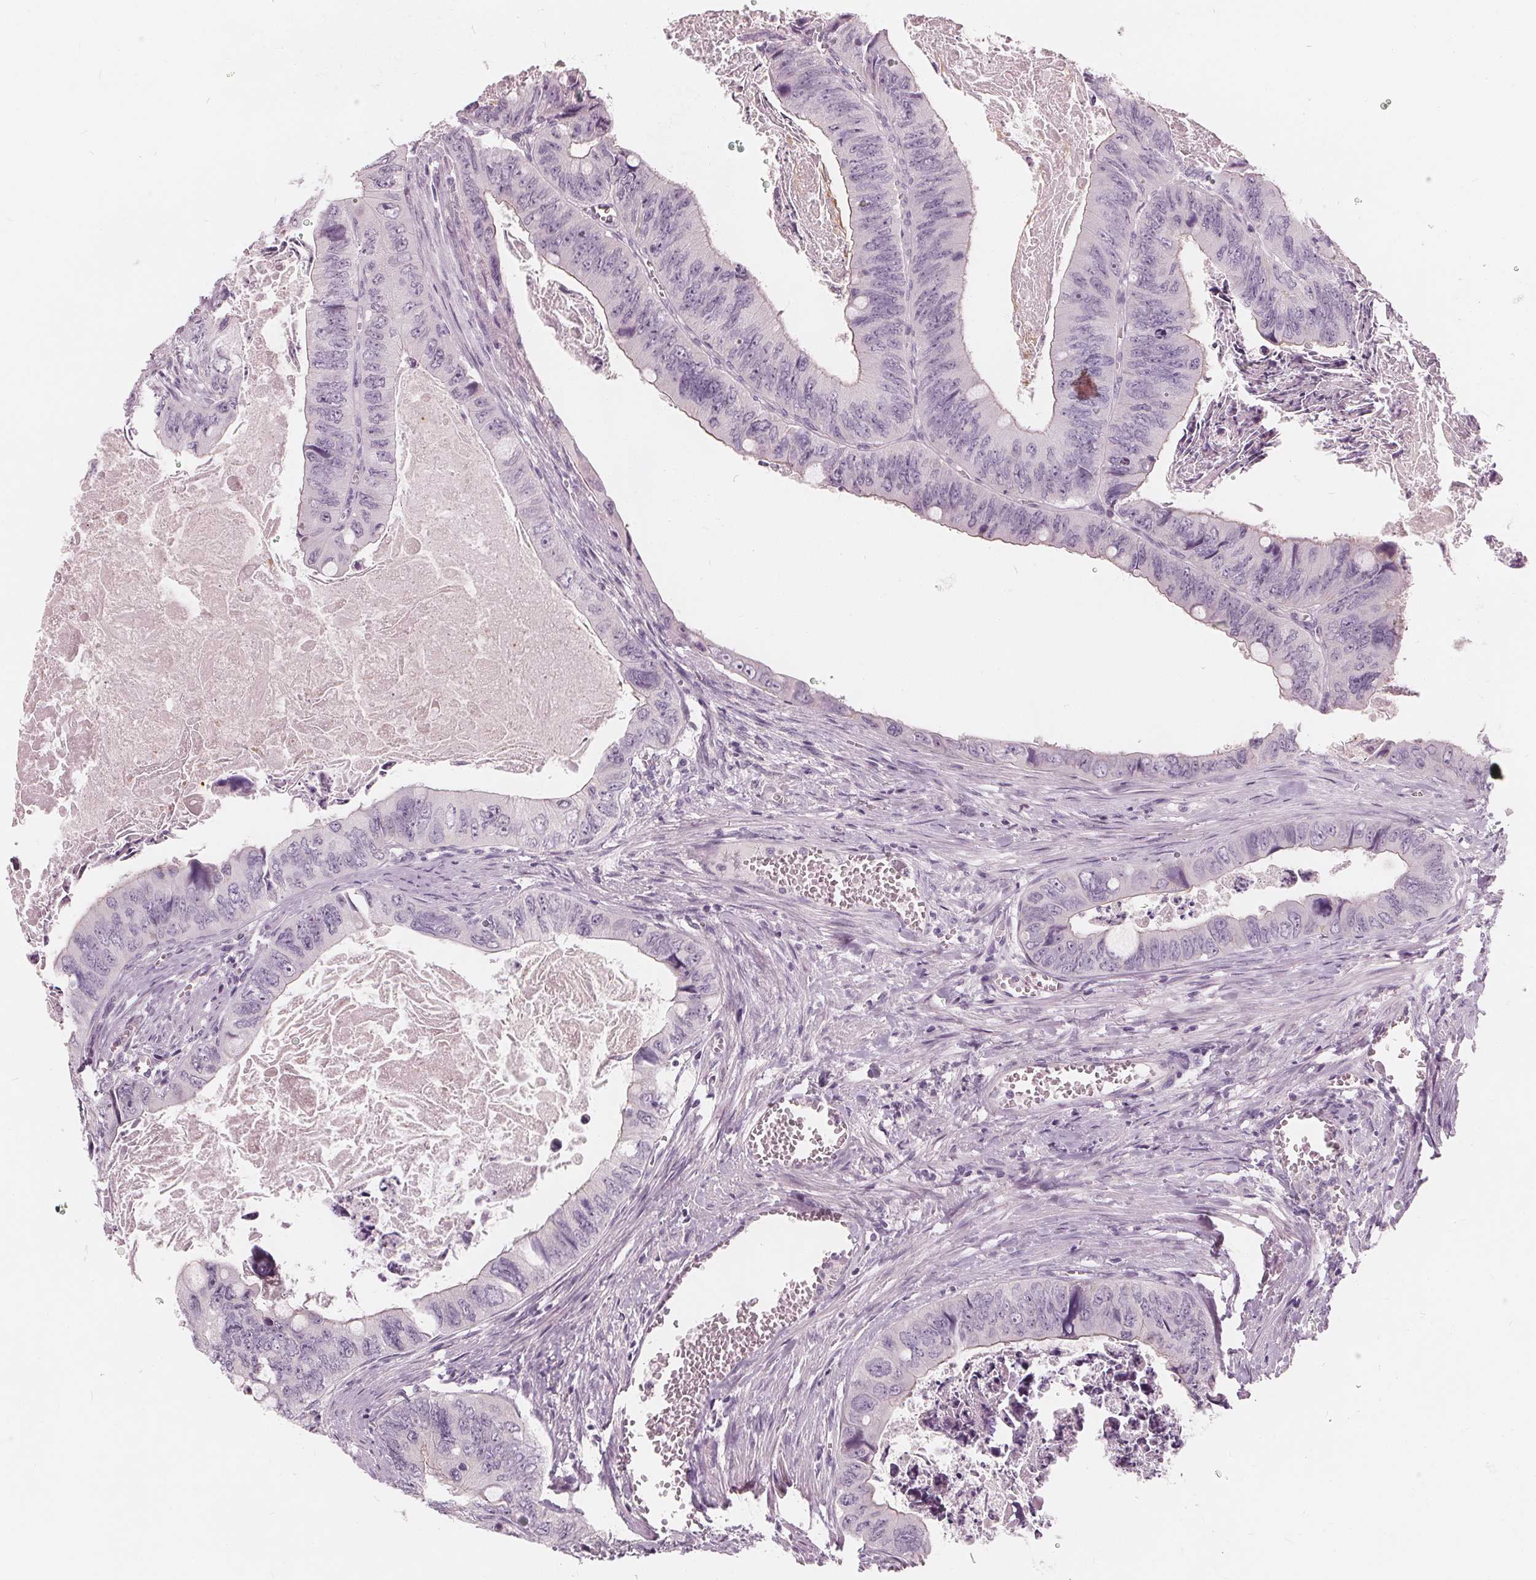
{"staining": {"intensity": "negative", "quantity": "none", "location": "none"}, "tissue": "colorectal cancer", "cell_type": "Tumor cells", "image_type": "cancer", "snomed": [{"axis": "morphology", "description": "Adenocarcinoma, NOS"}, {"axis": "topography", "description": "Colon"}], "caption": "DAB (3,3'-diaminobenzidine) immunohistochemical staining of human colorectal cancer (adenocarcinoma) exhibits no significant expression in tumor cells. (DAB (3,3'-diaminobenzidine) immunohistochemistry with hematoxylin counter stain).", "gene": "SAT2", "patient": {"sex": "female", "age": 84}}